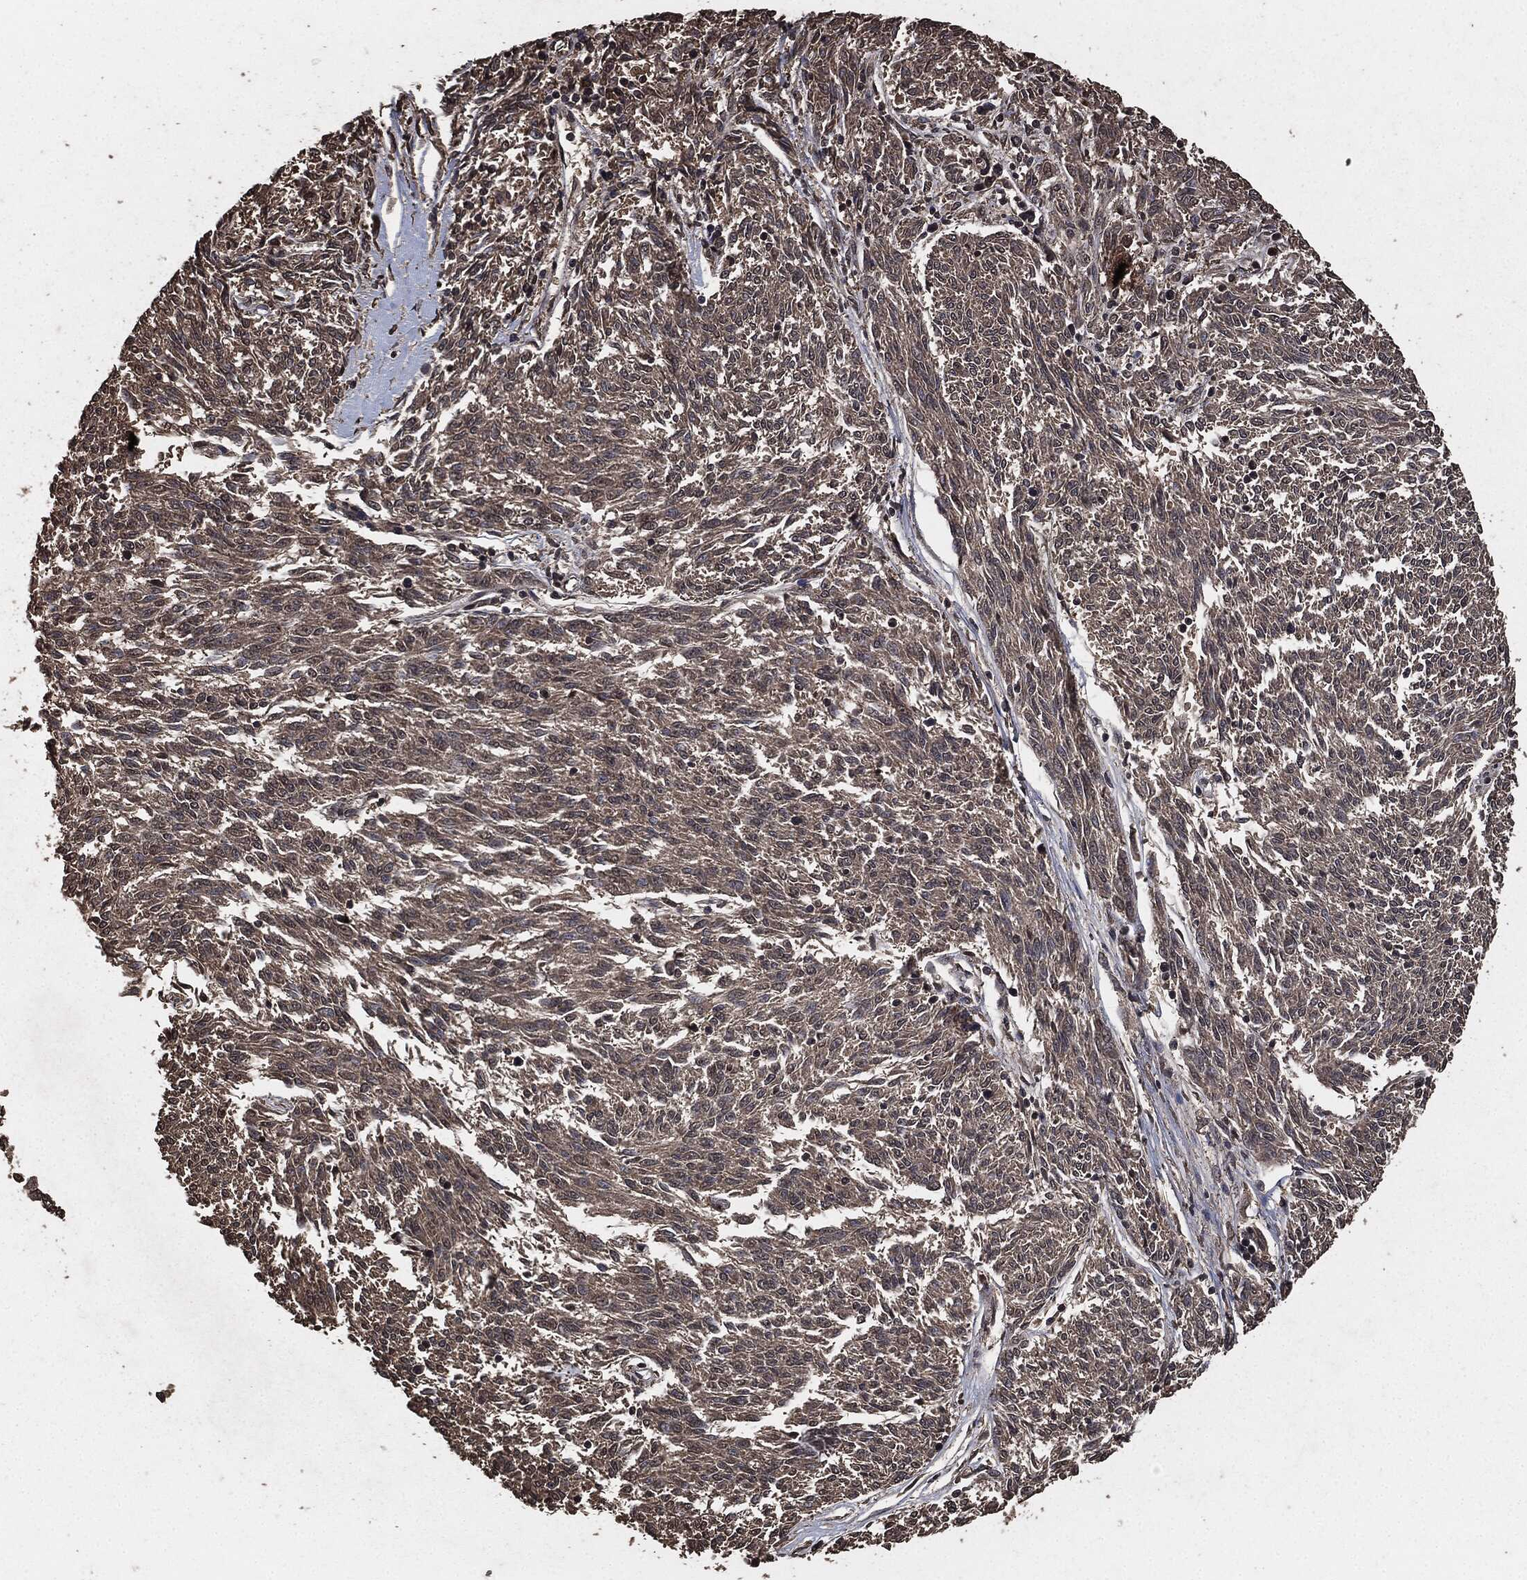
{"staining": {"intensity": "weak", "quantity": "25%-75%", "location": "cytoplasmic/membranous"}, "tissue": "melanoma", "cell_type": "Tumor cells", "image_type": "cancer", "snomed": [{"axis": "morphology", "description": "Malignant melanoma, NOS"}, {"axis": "topography", "description": "Skin"}], "caption": "Immunohistochemical staining of melanoma demonstrates weak cytoplasmic/membranous protein positivity in approximately 25%-75% of tumor cells.", "gene": "AKT1S1", "patient": {"sex": "female", "age": 72}}